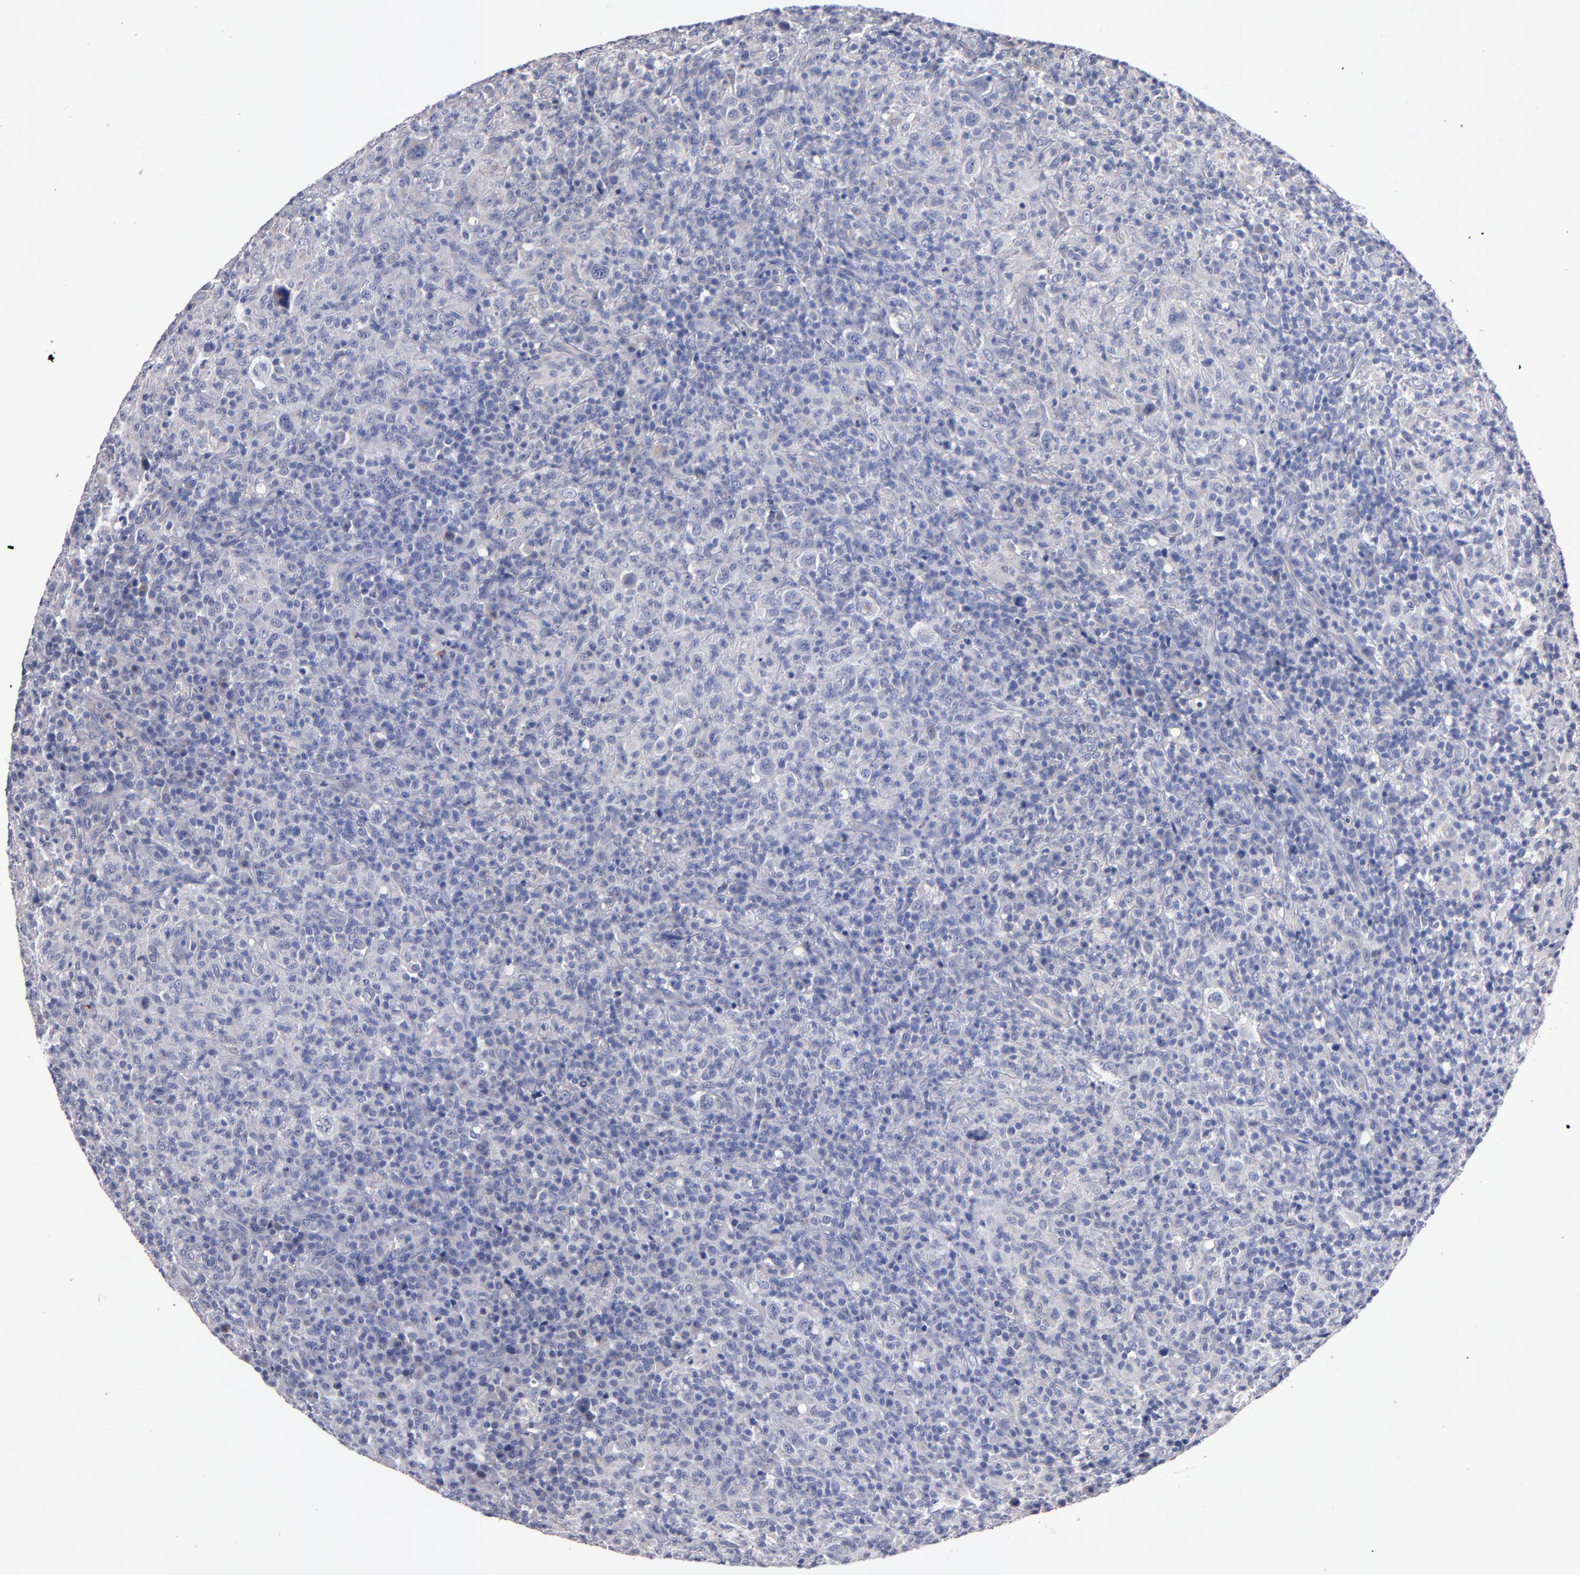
{"staining": {"intensity": "negative", "quantity": "none", "location": "none"}, "tissue": "lymphoma", "cell_type": "Tumor cells", "image_type": "cancer", "snomed": [{"axis": "morphology", "description": "Hodgkin's disease, NOS"}, {"axis": "topography", "description": "Lymph node"}], "caption": "This is an immunohistochemistry image of human Hodgkin's disease. There is no positivity in tumor cells.", "gene": "CNTNAP2", "patient": {"sex": "male", "age": 65}}